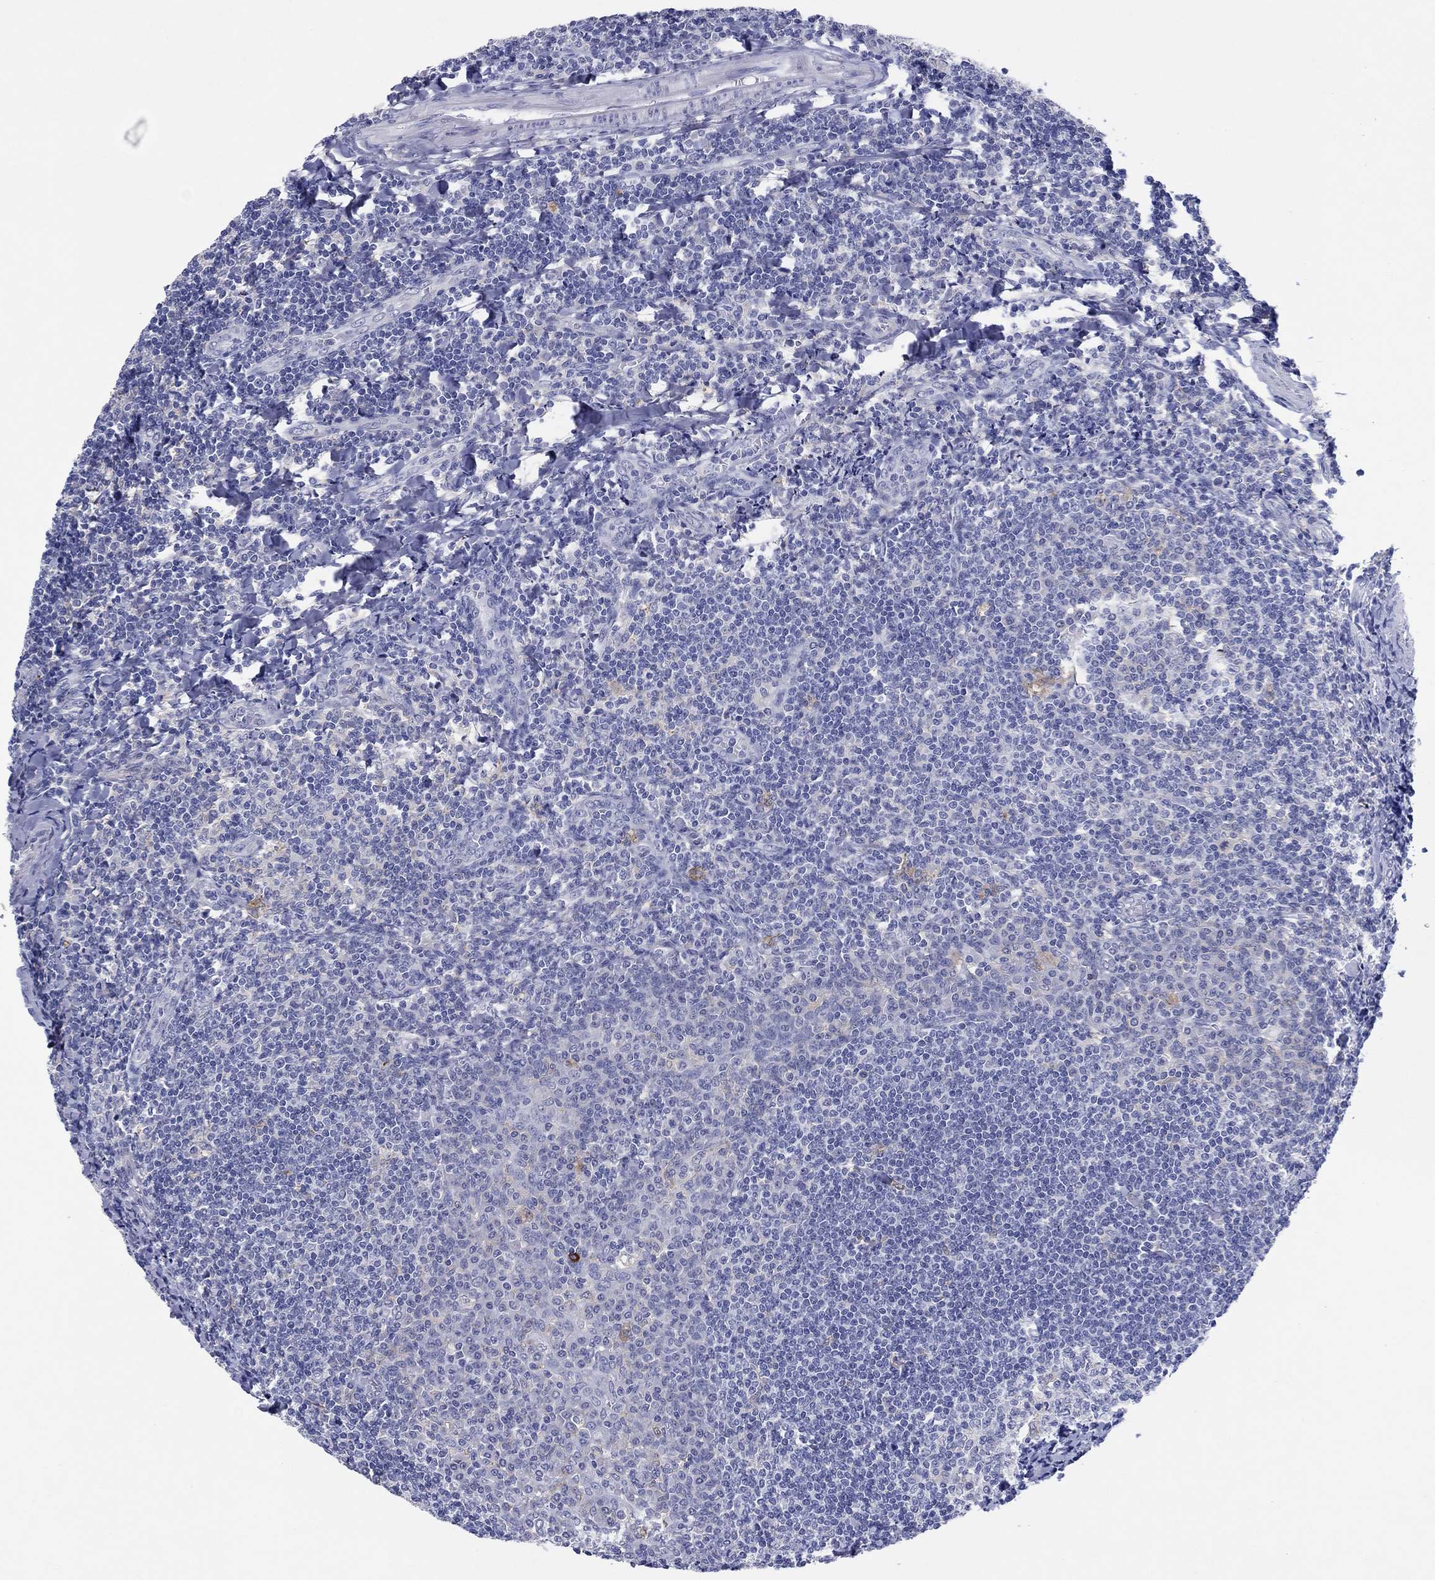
{"staining": {"intensity": "negative", "quantity": "none", "location": "none"}, "tissue": "tonsil", "cell_type": "Germinal center cells", "image_type": "normal", "snomed": [{"axis": "morphology", "description": "Normal tissue, NOS"}, {"axis": "topography", "description": "Tonsil"}], "caption": "Immunohistochemical staining of normal human tonsil displays no significant staining in germinal center cells.", "gene": "HDC", "patient": {"sex": "female", "age": 12}}